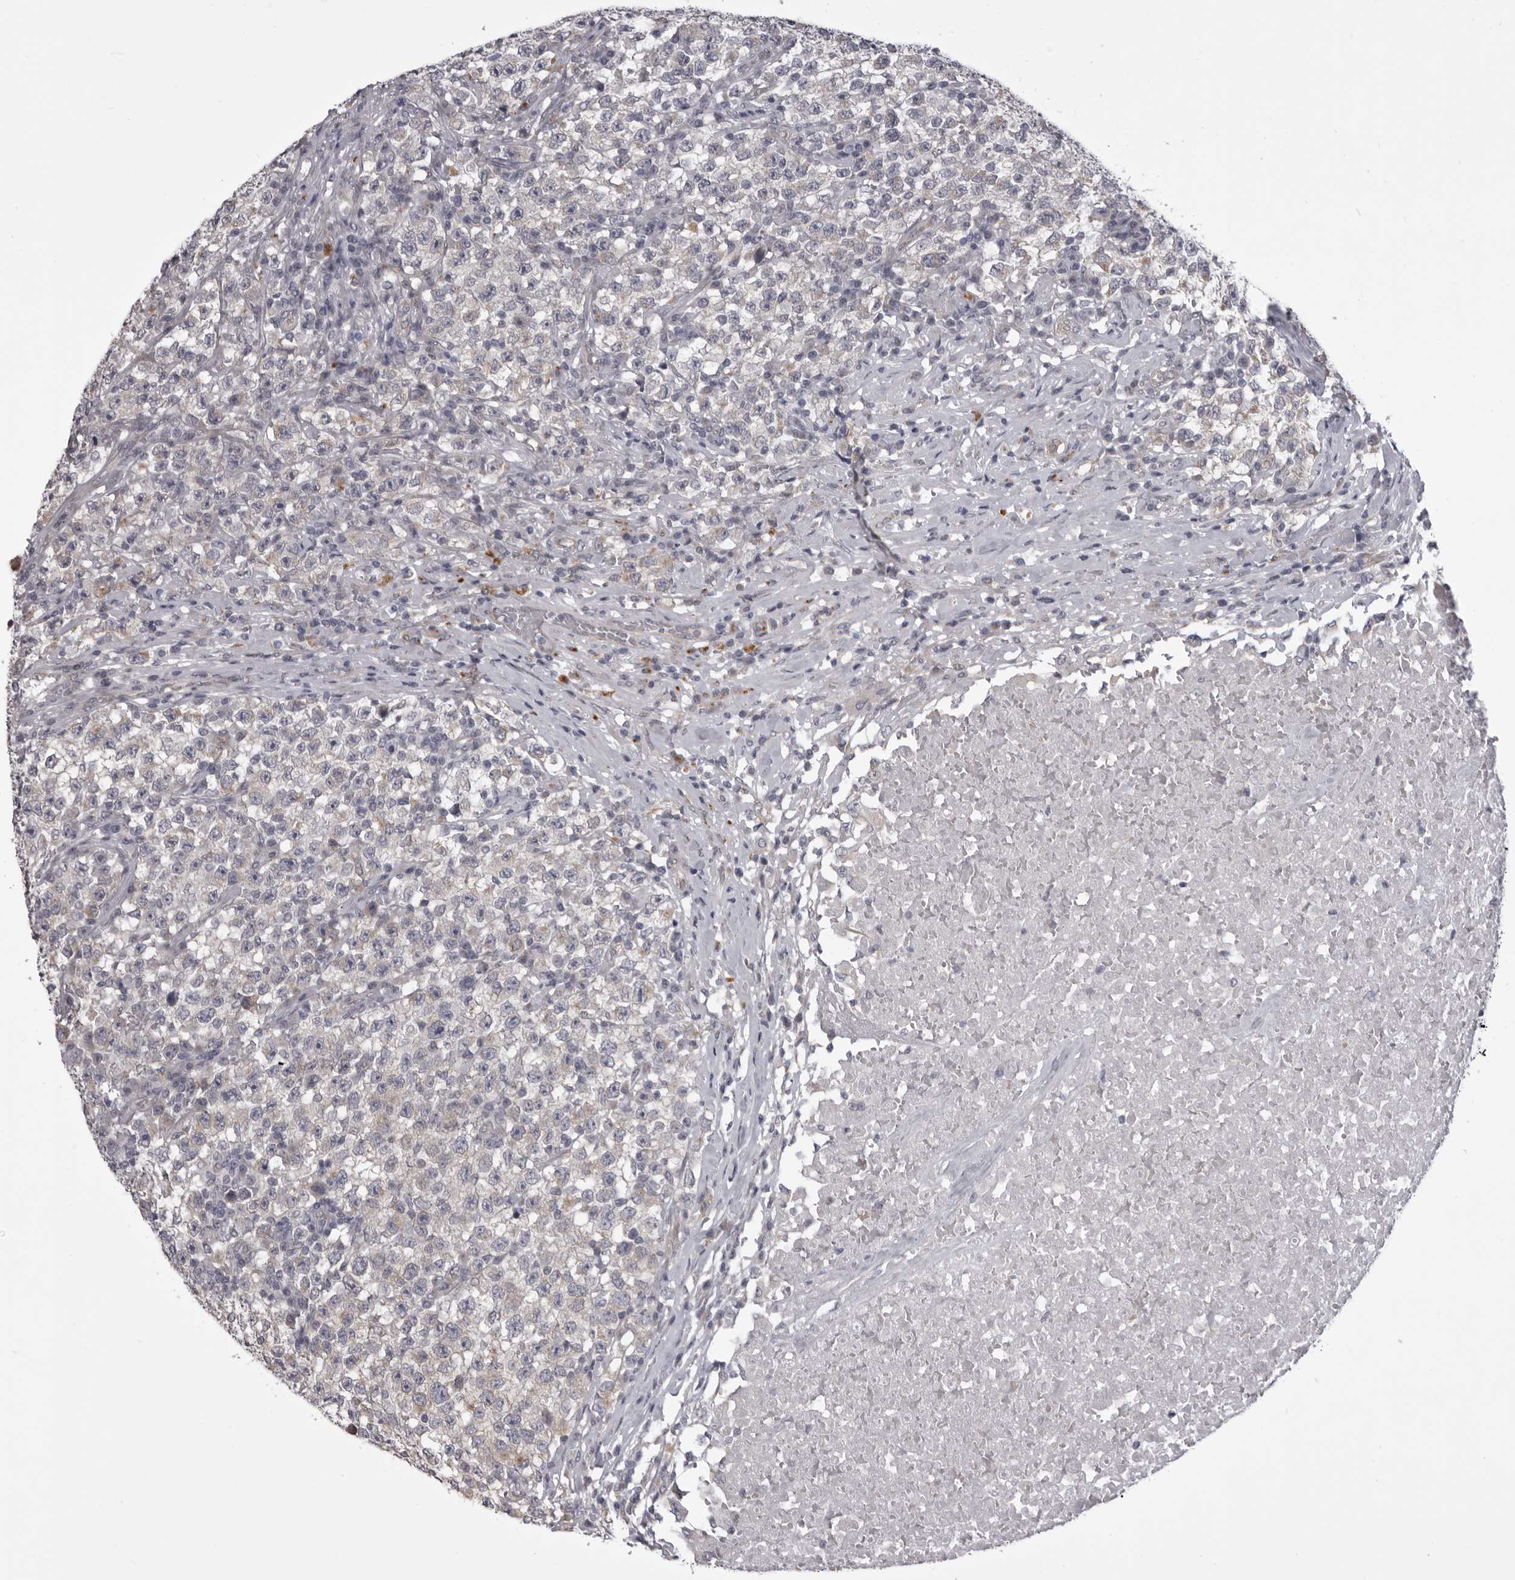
{"staining": {"intensity": "negative", "quantity": "none", "location": "none"}, "tissue": "testis cancer", "cell_type": "Tumor cells", "image_type": "cancer", "snomed": [{"axis": "morphology", "description": "Seminoma, NOS"}, {"axis": "topography", "description": "Testis"}], "caption": "DAB immunohistochemical staining of testis seminoma shows no significant positivity in tumor cells.", "gene": "EPHA10", "patient": {"sex": "male", "age": 22}}